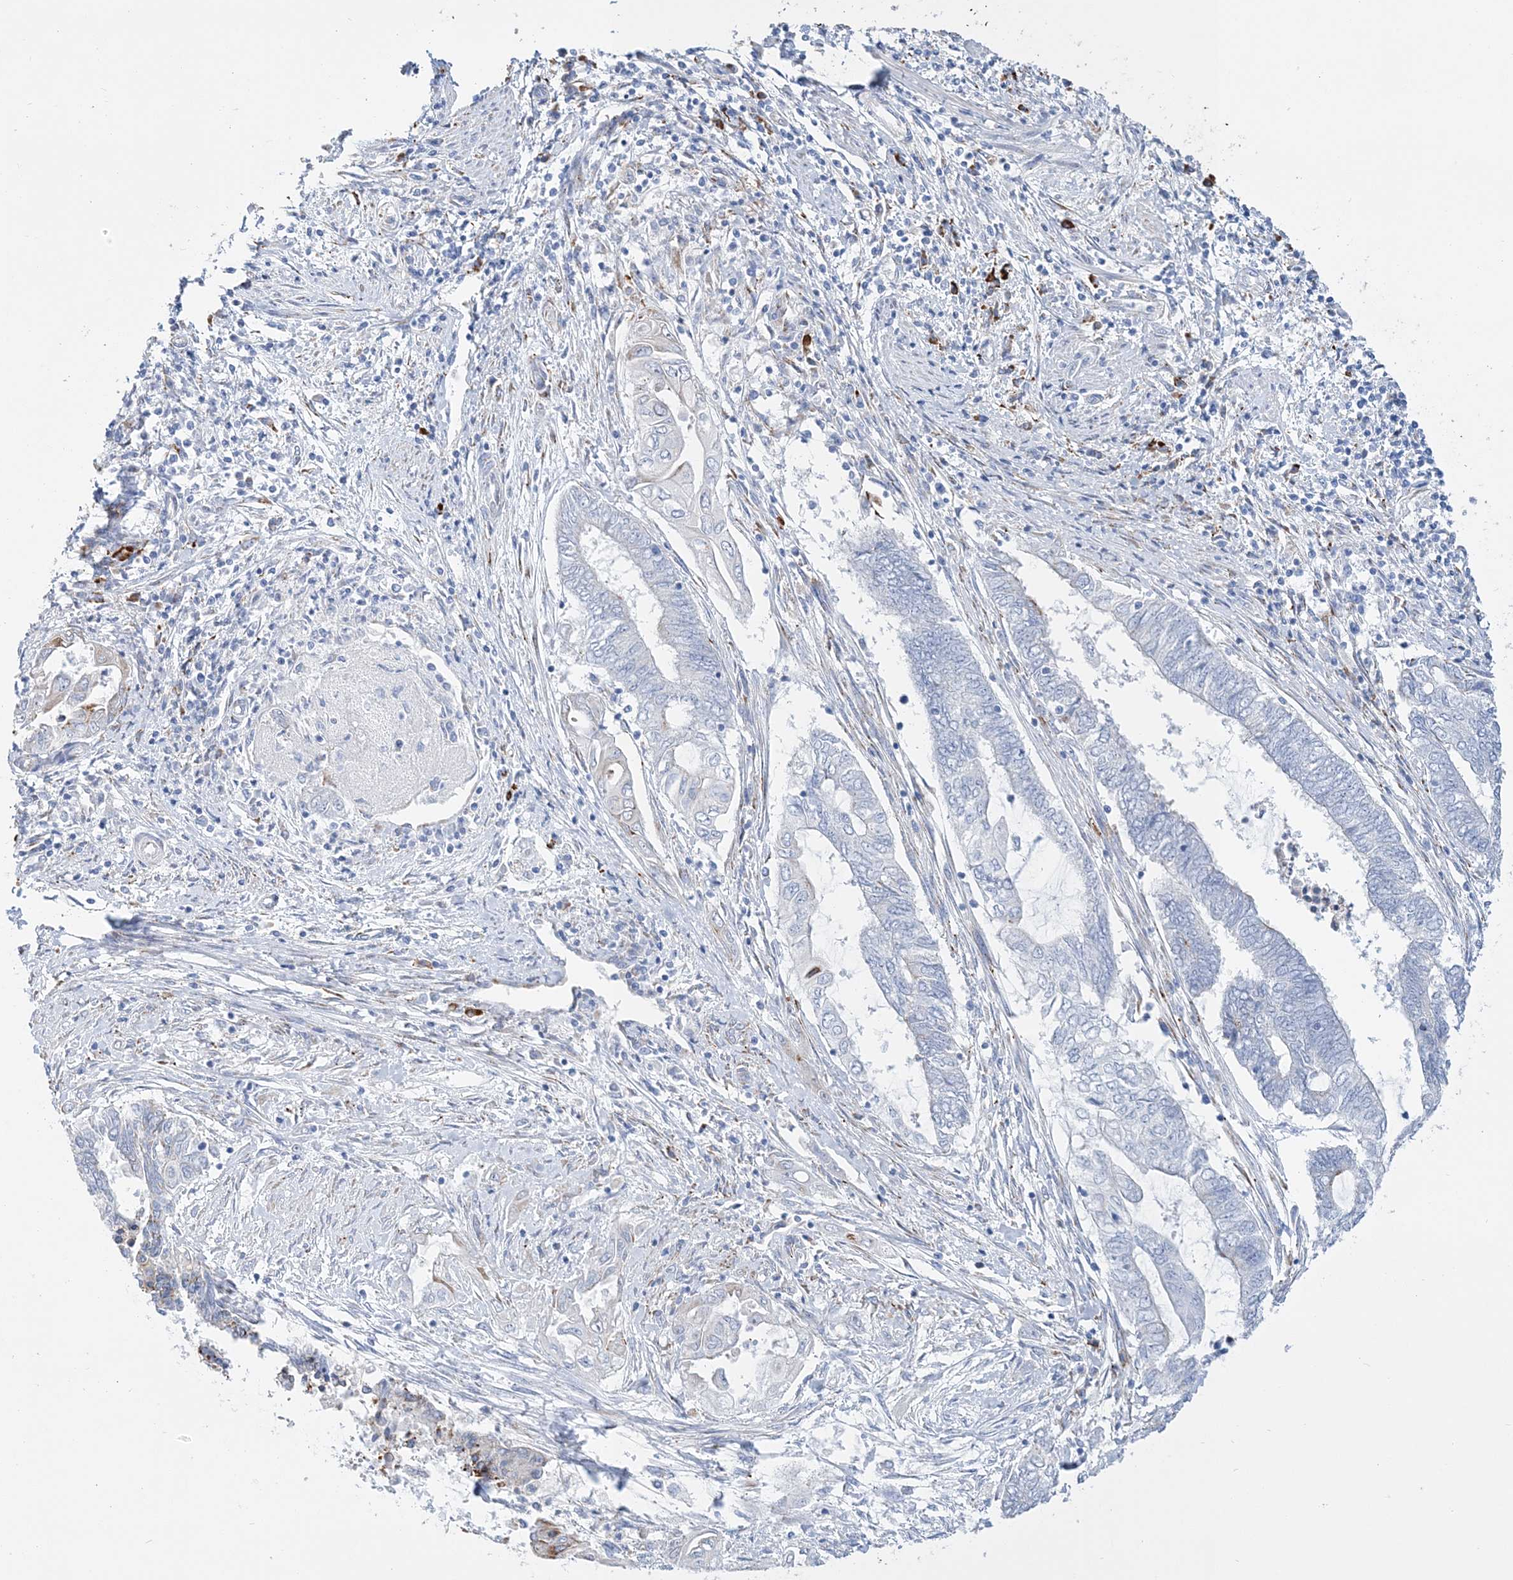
{"staining": {"intensity": "negative", "quantity": "none", "location": "none"}, "tissue": "endometrial cancer", "cell_type": "Tumor cells", "image_type": "cancer", "snomed": [{"axis": "morphology", "description": "Adenocarcinoma, NOS"}, {"axis": "topography", "description": "Uterus"}, {"axis": "topography", "description": "Endometrium"}], "caption": "Endometrial cancer (adenocarcinoma) was stained to show a protein in brown. There is no significant staining in tumor cells. (Brightfield microscopy of DAB immunohistochemistry (IHC) at high magnification).", "gene": "TSPYL6", "patient": {"sex": "female", "age": 70}}